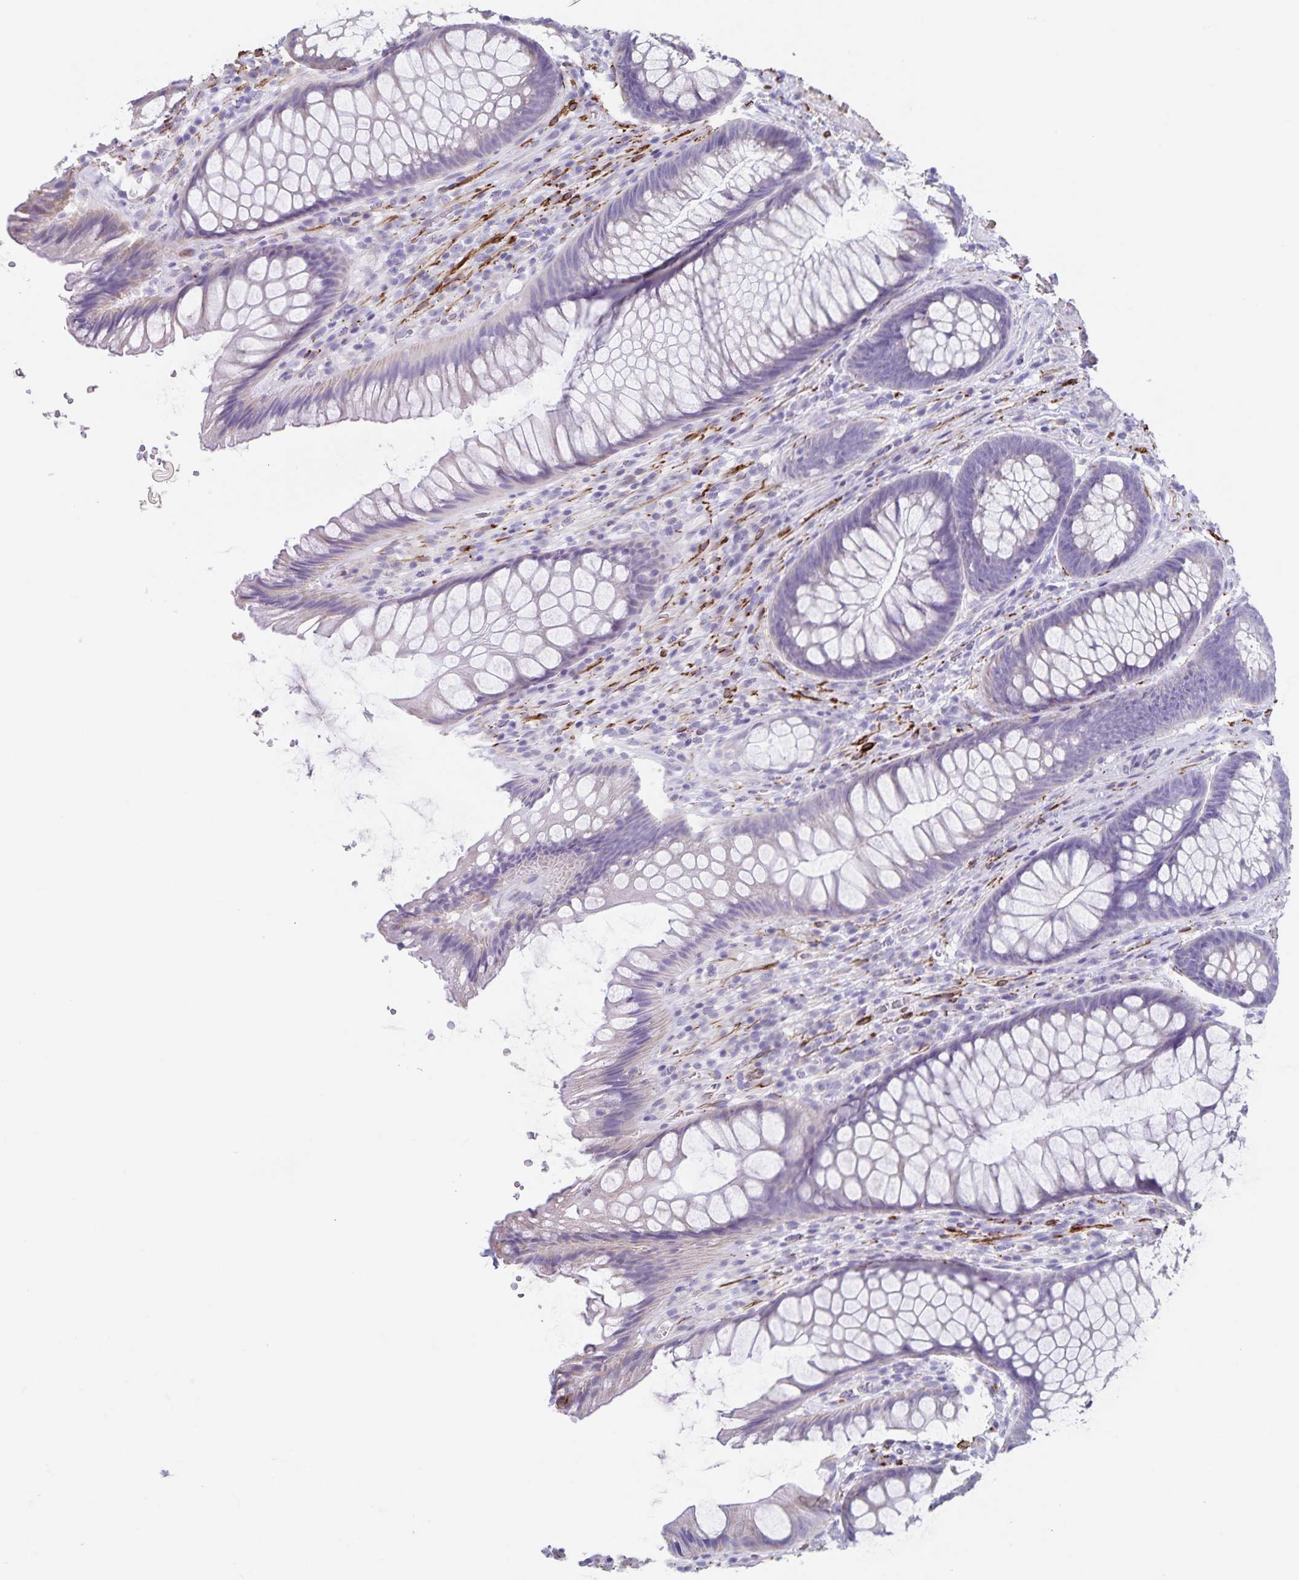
{"staining": {"intensity": "negative", "quantity": "none", "location": "none"}, "tissue": "rectum", "cell_type": "Glandular cells", "image_type": "normal", "snomed": [{"axis": "morphology", "description": "Normal tissue, NOS"}, {"axis": "topography", "description": "Rectum"}], "caption": "Immunohistochemical staining of normal human rectum demonstrates no significant staining in glandular cells.", "gene": "SYNM", "patient": {"sex": "male", "age": 53}}